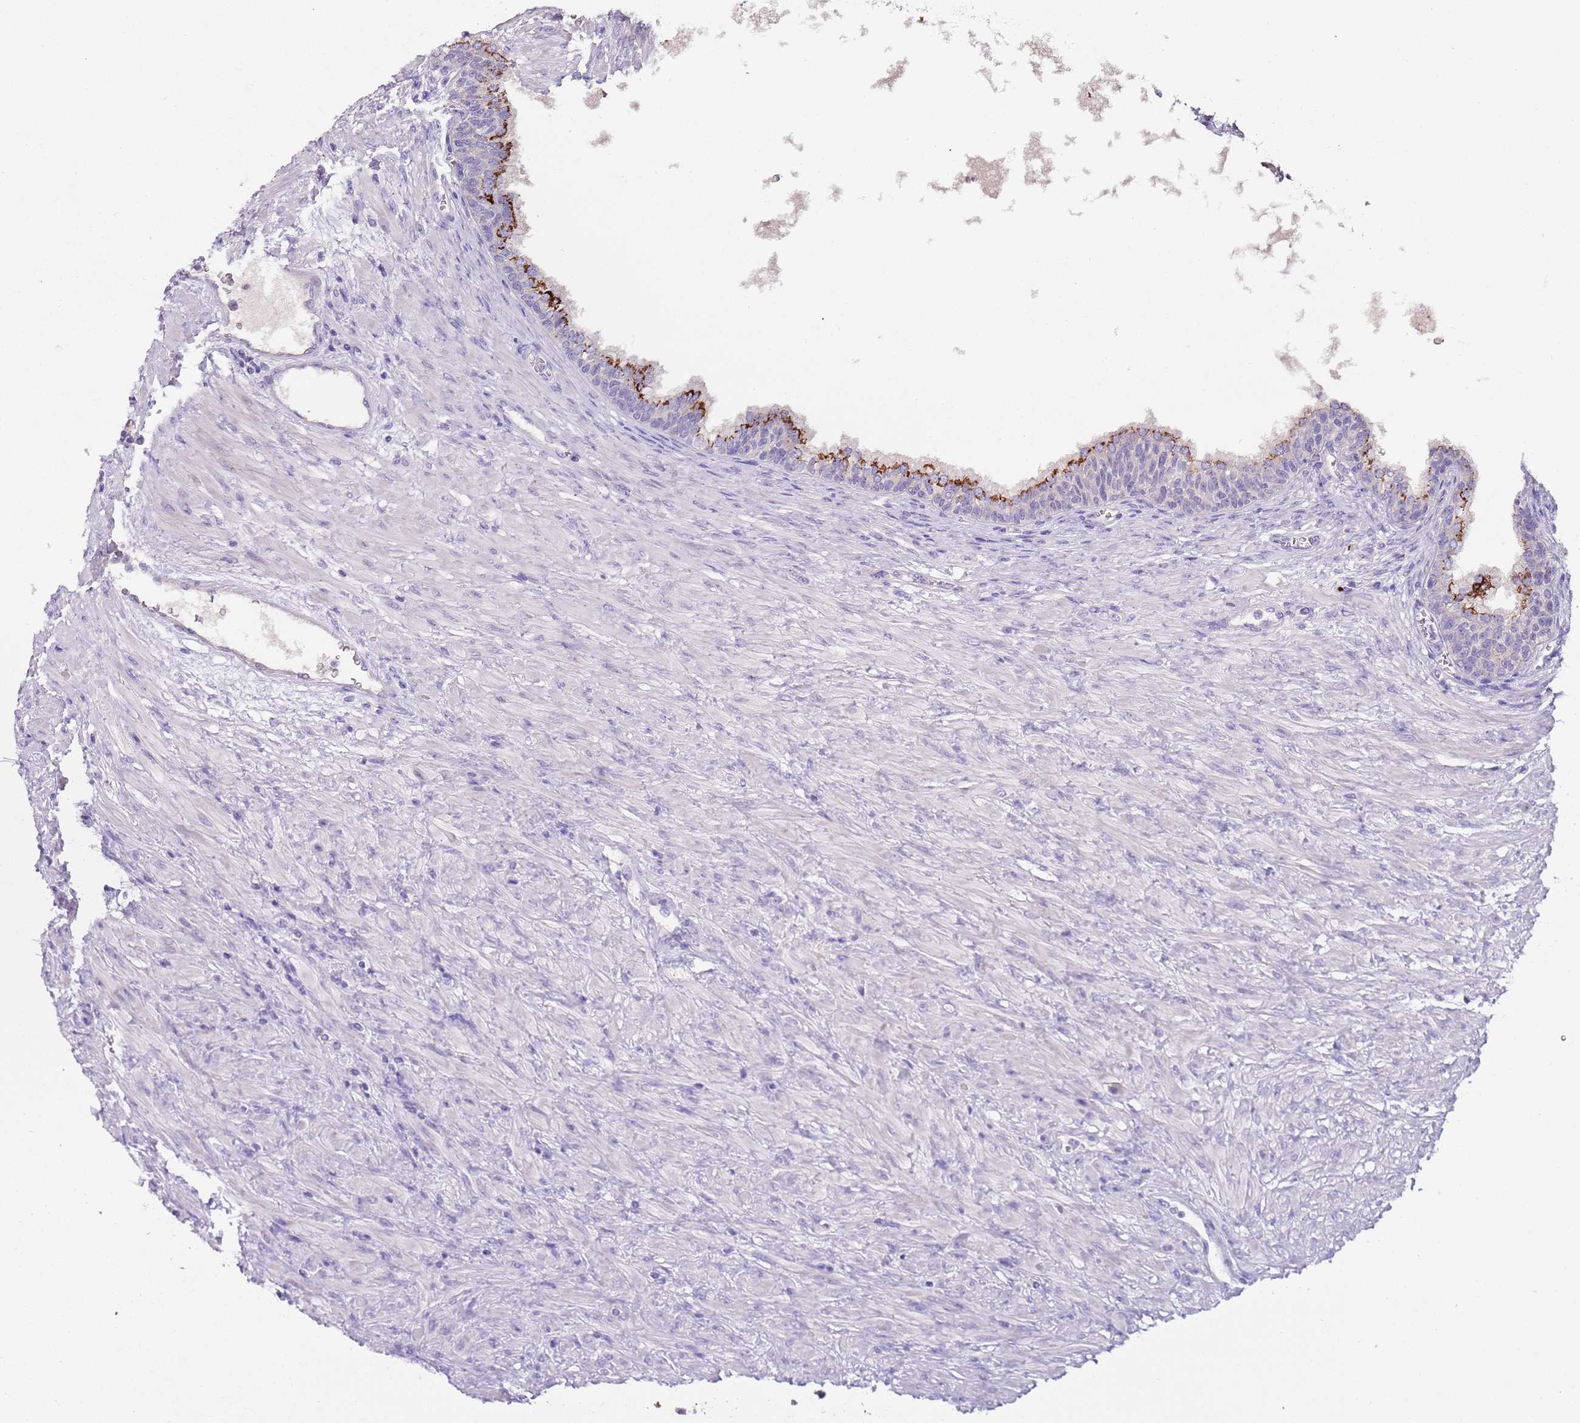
{"staining": {"intensity": "strong", "quantity": "25%-75%", "location": "cytoplasmic/membranous"}, "tissue": "prostate", "cell_type": "Glandular cells", "image_type": "normal", "snomed": [{"axis": "morphology", "description": "Normal tissue, NOS"}, {"axis": "topography", "description": "Prostate"}], "caption": "IHC of unremarkable prostate exhibits high levels of strong cytoplasmic/membranous staining in about 25%-75% of glandular cells.", "gene": "C2CD3", "patient": {"sex": "male", "age": 76}}